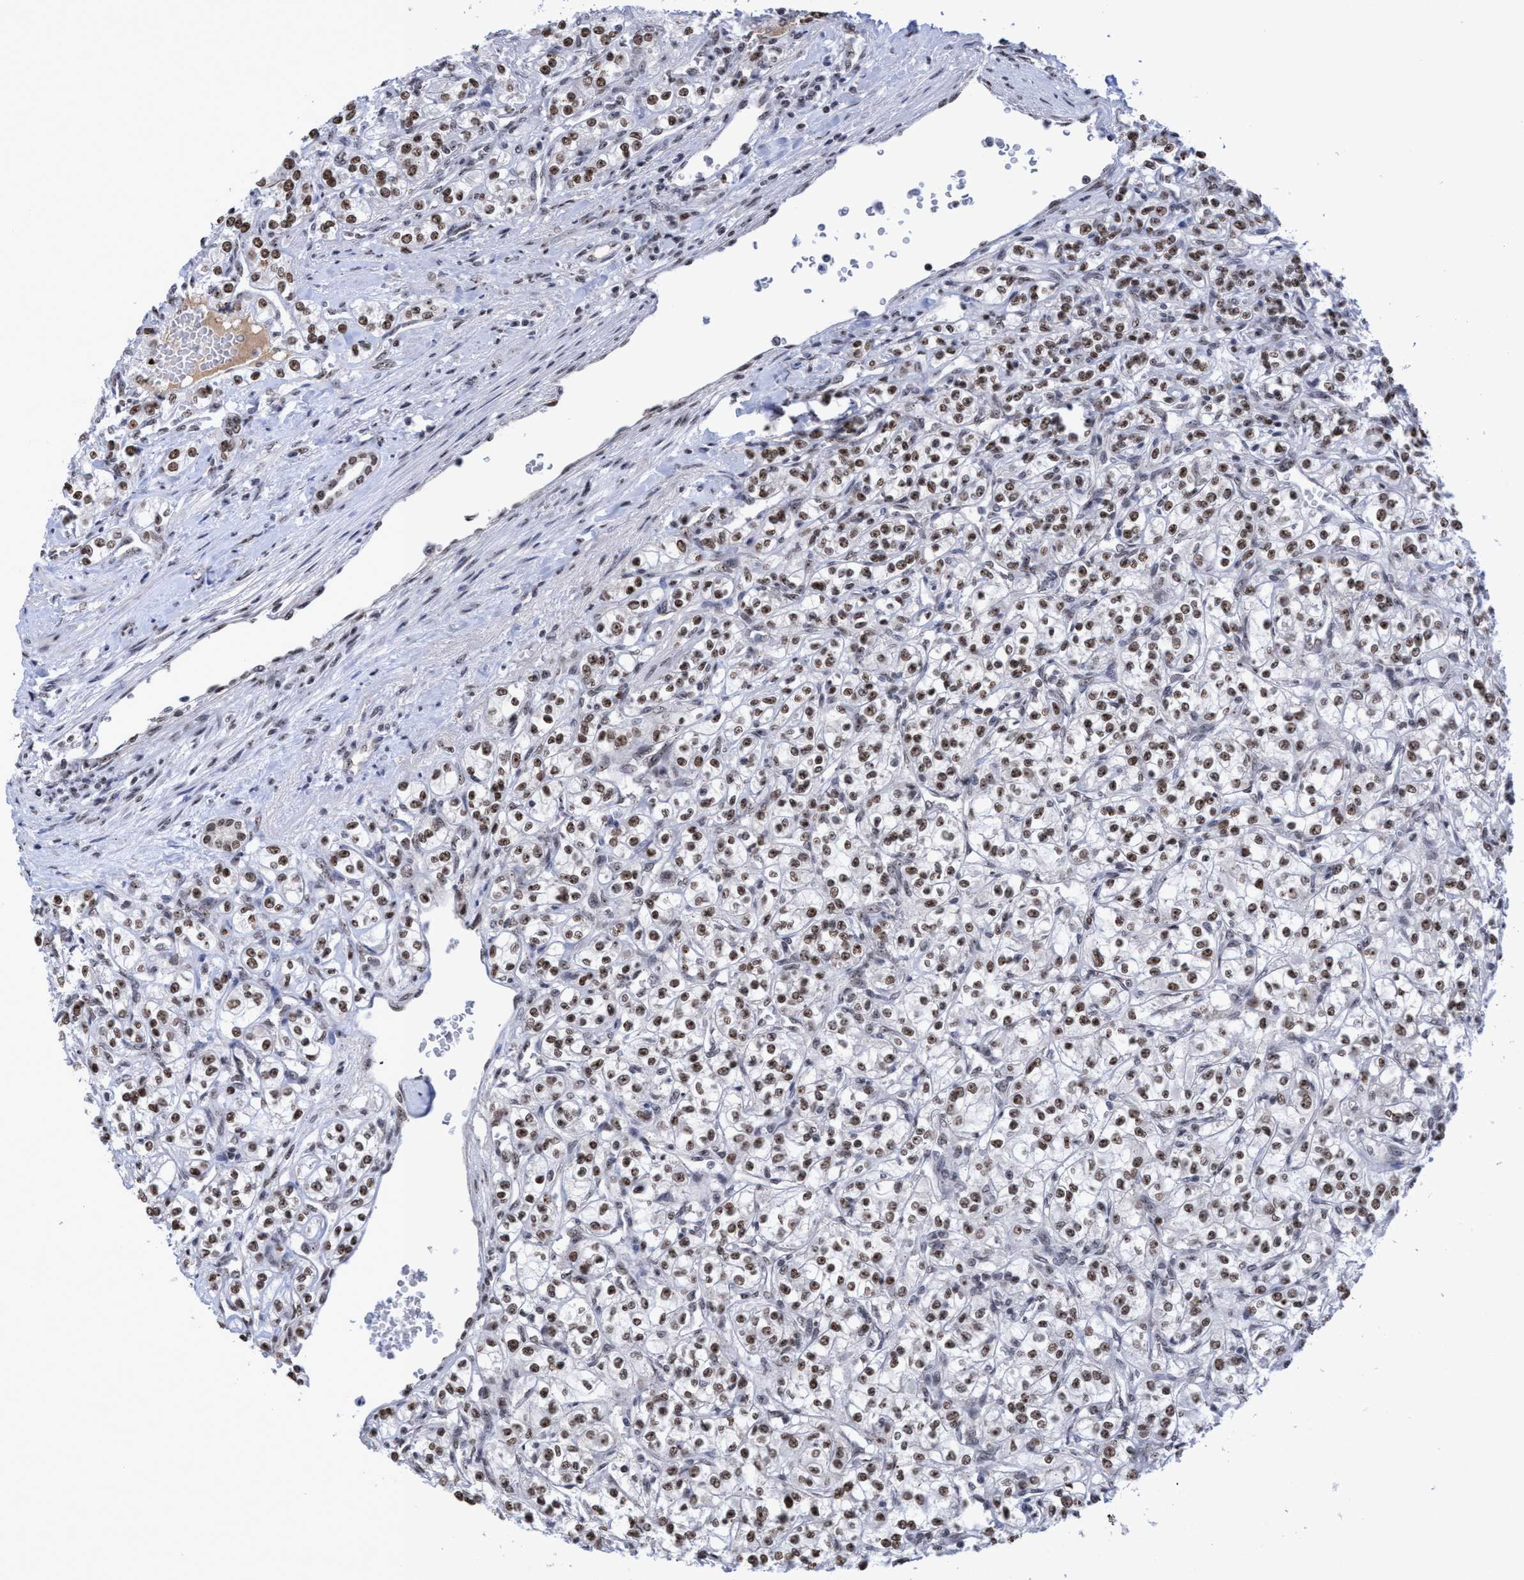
{"staining": {"intensity": "moderate", "quantity": ">75%", "location": "nuclear"}, "tissue": "renal cancer", "cell_type": "Tumor cells", "image_type": "cancer", "snomed": [{"axis": "morphology", "description": "Adenocarcinoma, NOS"}, {"axis": "topography", "description": "Kidney"}], "caption": "Immunohistochemical staining of human renal adenocarcinoma reveals moderate nuclear protein staining in about >75% of tumor cells. (DAB (3,3'-diaminobenzidine) IHC with brightfield microscopy, high magnification).", "gene": "EFCAB10", "patient": {"sex": "male", "age": 77}}